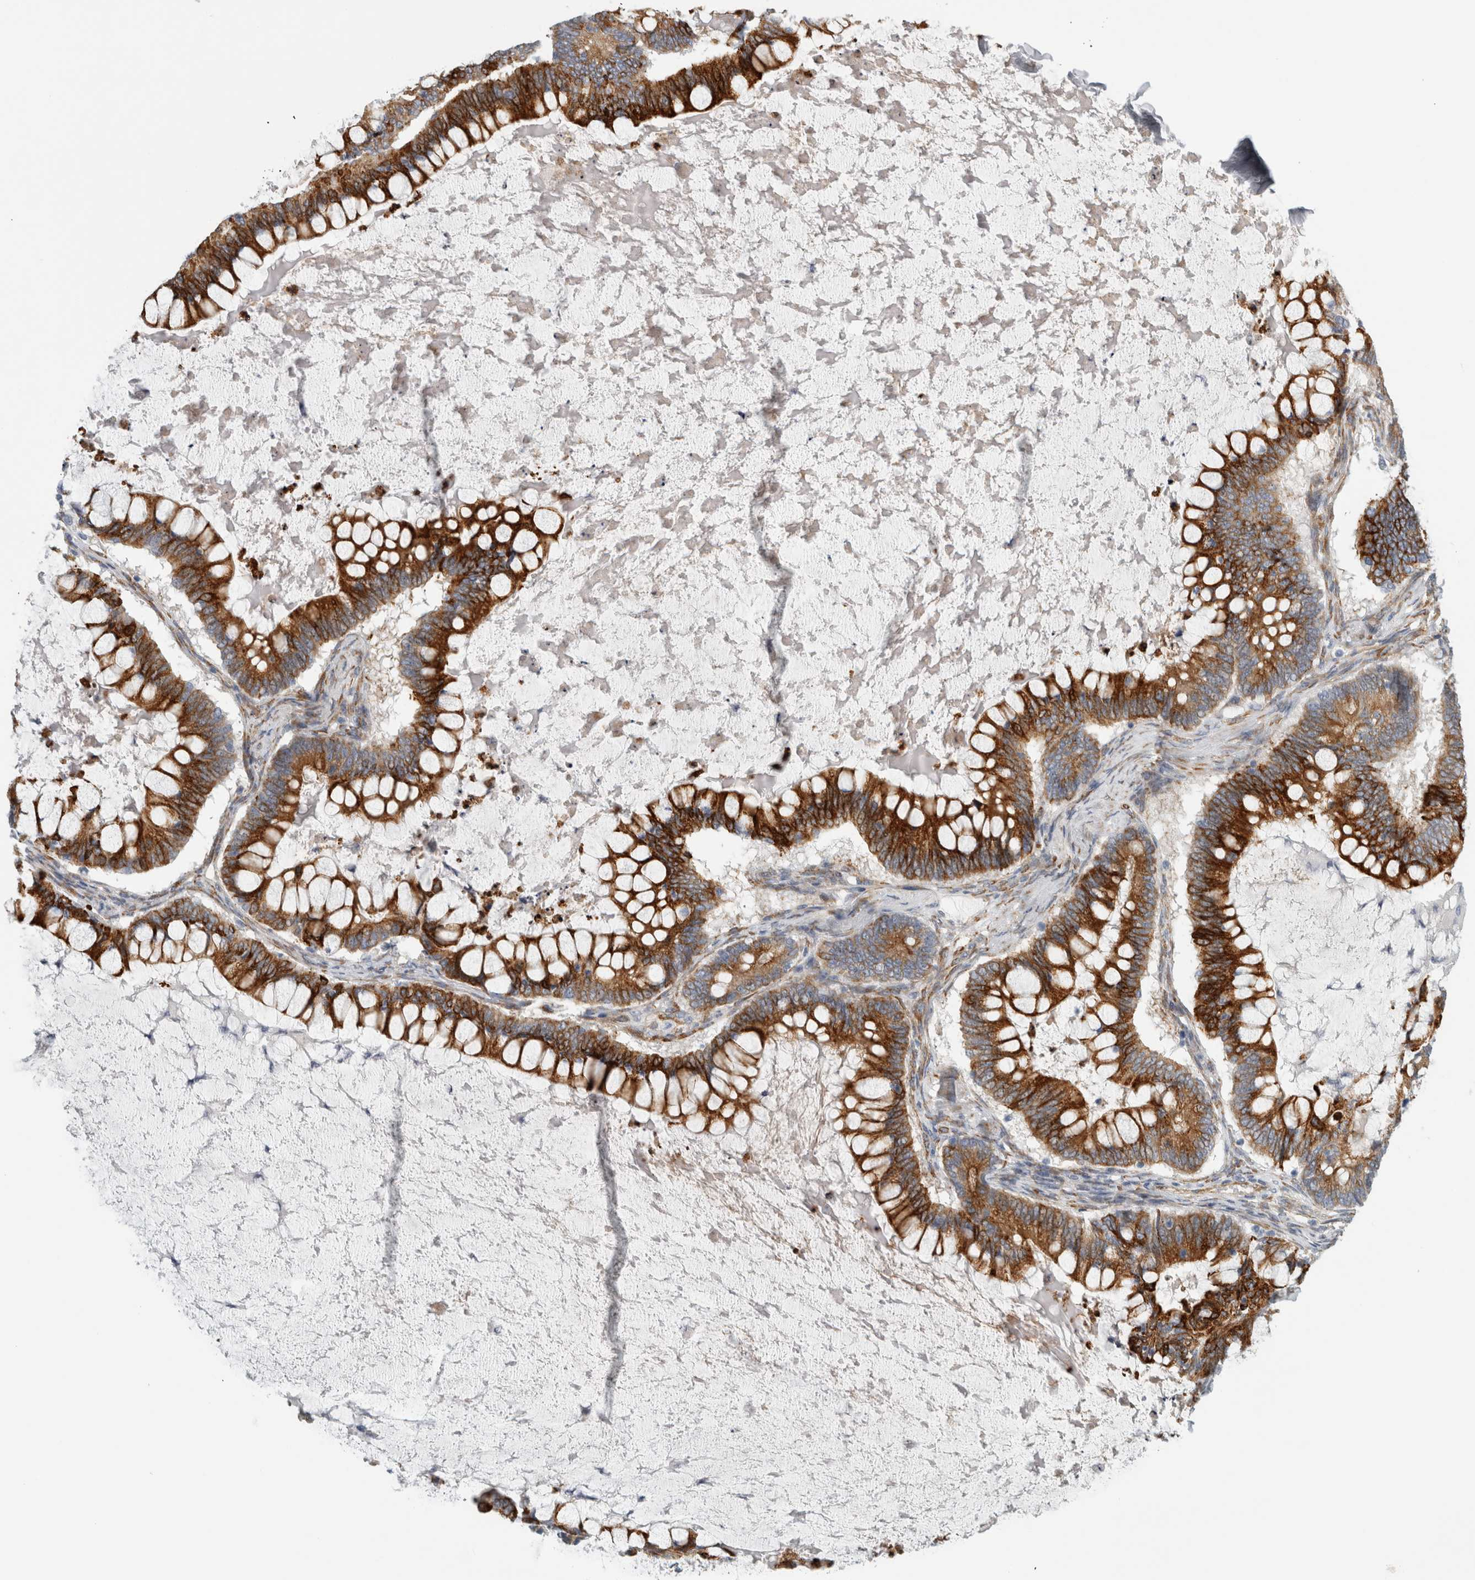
{"staining": {"intensity": "strong", "quantity": ">75%", "location": "cytoplasmic/membranous"}, "tissue": "ovarian cancer", "cell_type": "Tumor cells", "image_type": "cancer", "snomed": [{"axis": "morphology", "description": "Cystadenocarcinoma, mucinous, NOS"}, {"axis": "topography", "description": "Ovary"}], "caption": "Ovarian mucinous cystadenocarcinoma stained for a protein (brown) demonstrates strong cytoplasmic/membranous positive staining in approximately >75% of tumor cells.", "gene": "B3GNT3", "patient": {"sex": "female", "age": 61}}